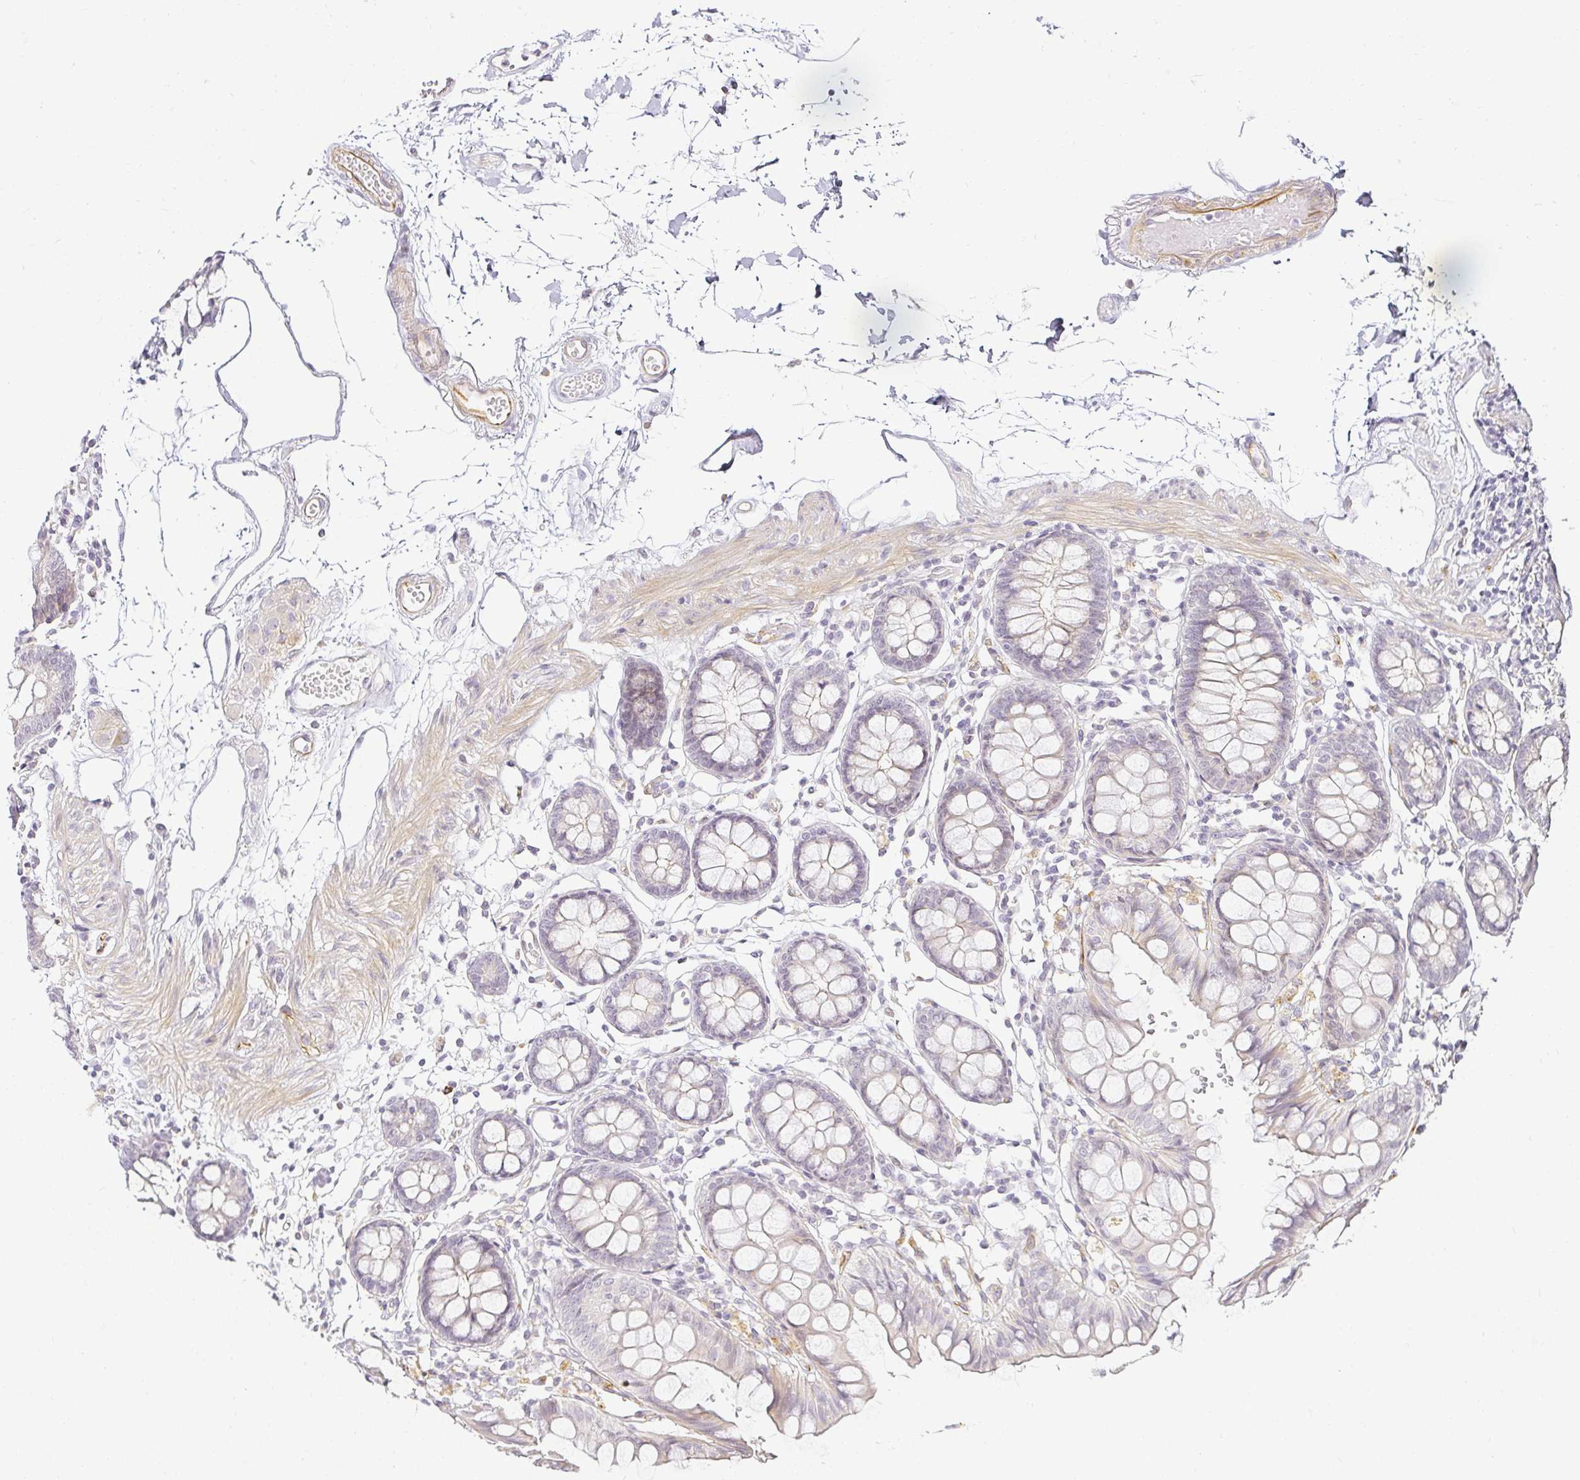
{"staining": {"intensity": "moderate", "quantity": "25%-75%", "location": "cytoplasmic/membranous"}, "tissue": "colon", "cell_type": "Endothelial cells", "image_type": "normal", "snomed": [{"axis": "morphology", "description": "Normal tissue, NOS"}, {"axis": "topography", "description": "Colon"}], "caption": "The histopathology image exhibits immunohistochemical staining of benign colon. There is moderate cytoplasmic/membranous positivity is seen in about 25%-75% of endothelial cells.", "gene": "ACAN", "patient": {"sex": "female", "age": 84}}